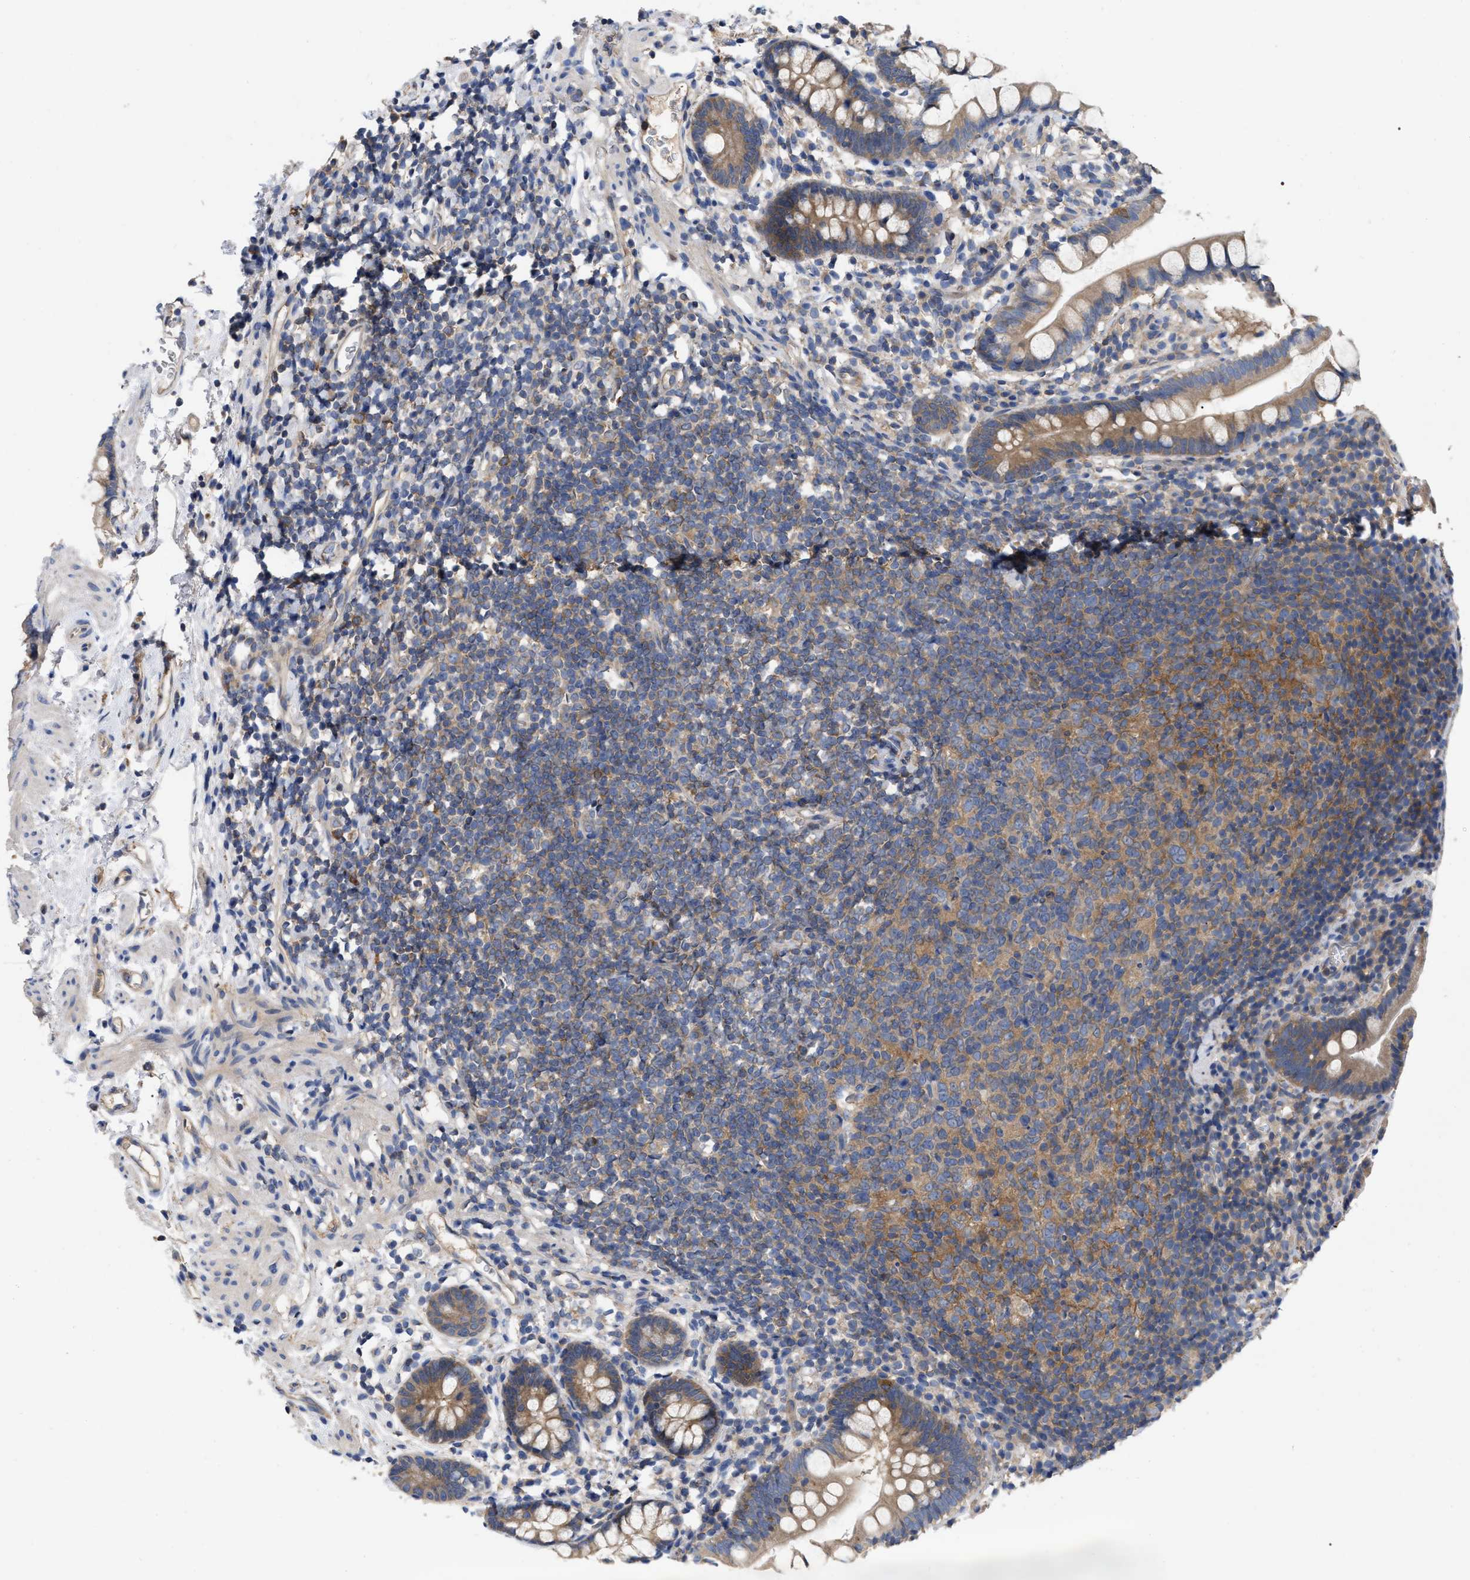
{"staining": {"intensity": "moderate", "quantity": ">75%", "location": "cytoplasmic/membranous"}, "tissue": "small intestine", "cell_type": "Glandular cells", "image_type": "normal", "snomed": [{"axis": "morphology", "description": "Normal tissue, NOS"}, {"axis": "topography", "description": "Small intestine"}], "caption": "Immunohistochemical staining of unremarkable human small intestine demonstrates medium levels of moderate cytoplasmic/membranous expression in approximately >75% of glandular cells.", "gene": "RAP1GDS1", "patient": {"sex": "female", "age": 84}}